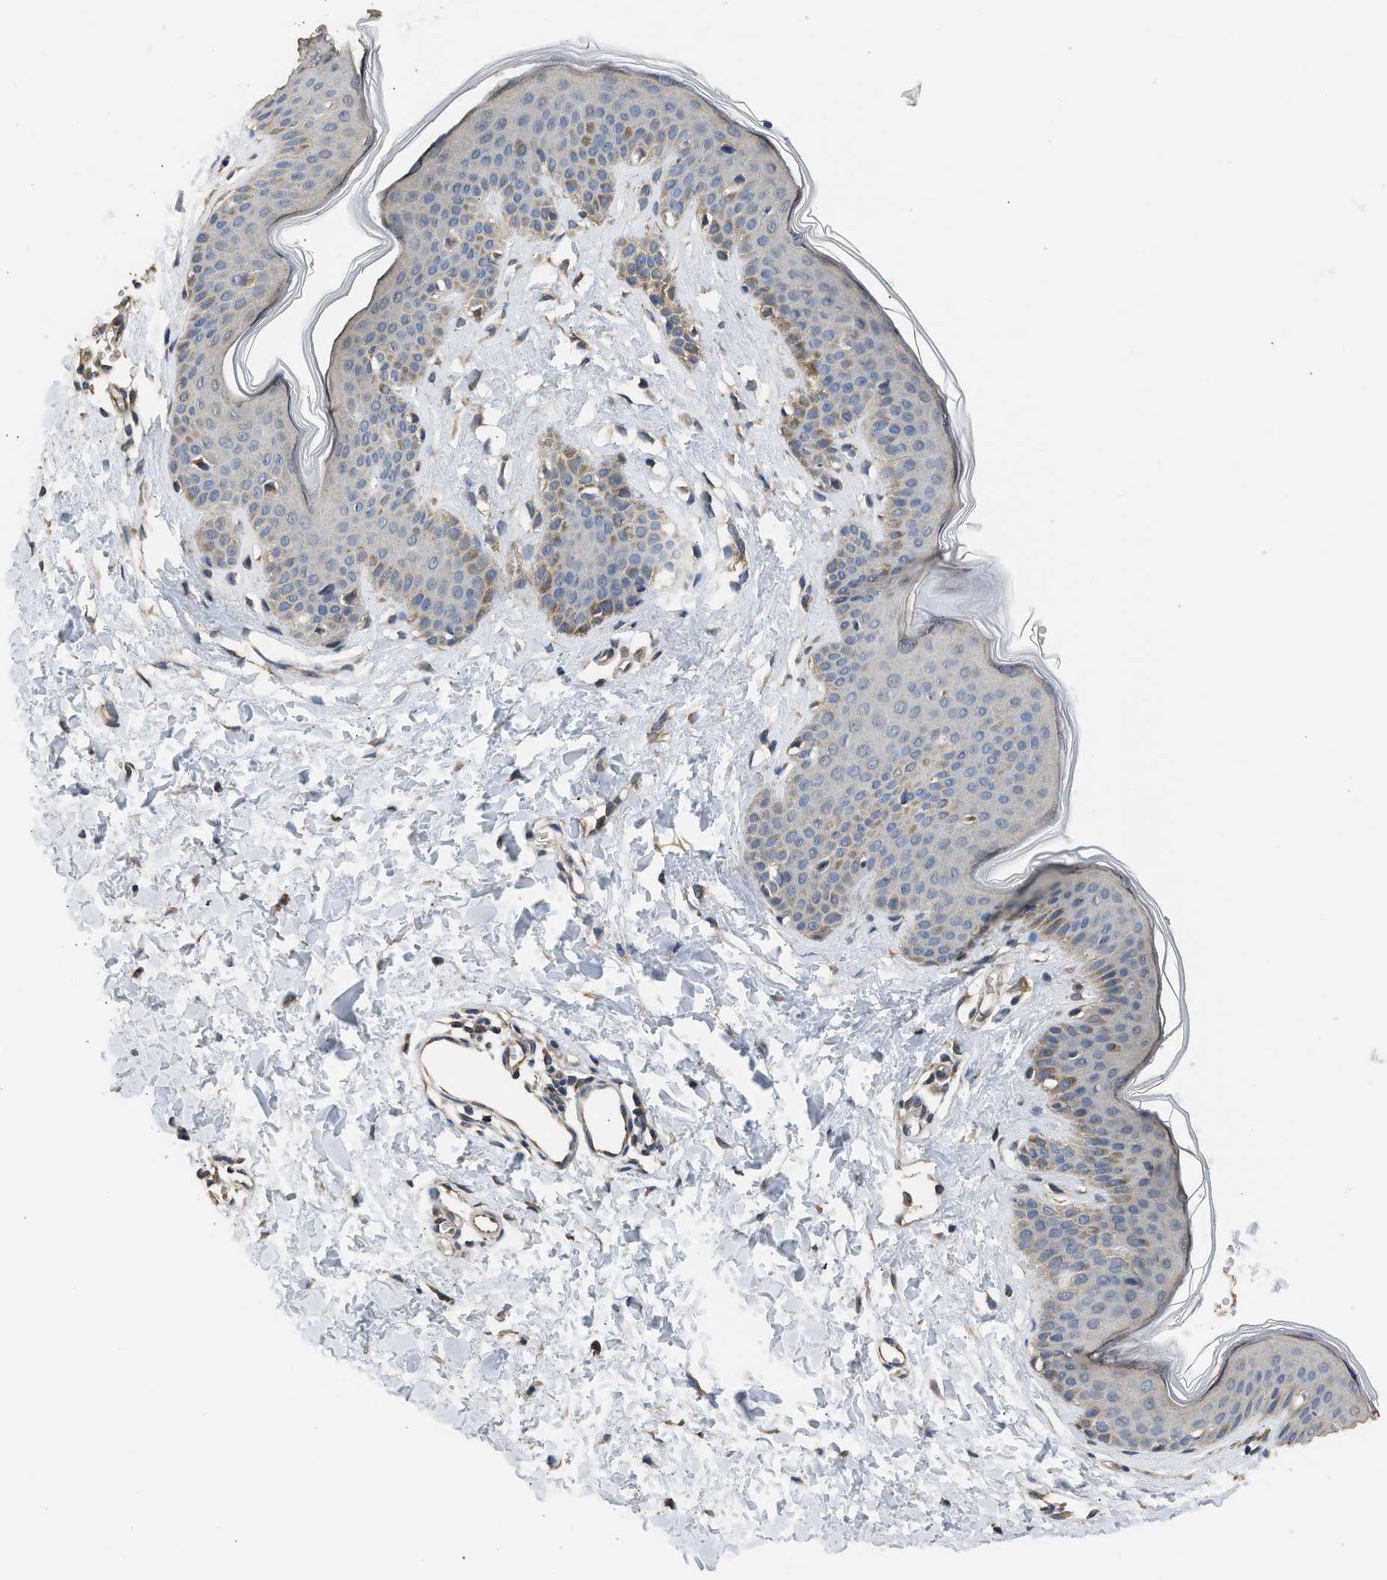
{"staining": {"intensity": "weak", "quantity": "25%-75%", "location": "cytoplasmic/membranous"}, "tissue": "skin", "cell_type": "Fibroblasts", "image_type": "normal", "snomed": [{"axis": "morphology", "description": "Normal tissue, NOS"}, {"axis": "topography", "description": "Skin"}], "caption": "DAB (3,3'-diaminobenzidine) immunohistochemical staining of benign skin reveals weak cytoplasmic/membranous protein expression in about 25%-75% of fibroblasts.", "gene": "SPINT2", "patient": {"sex": "female", "age": 17}}